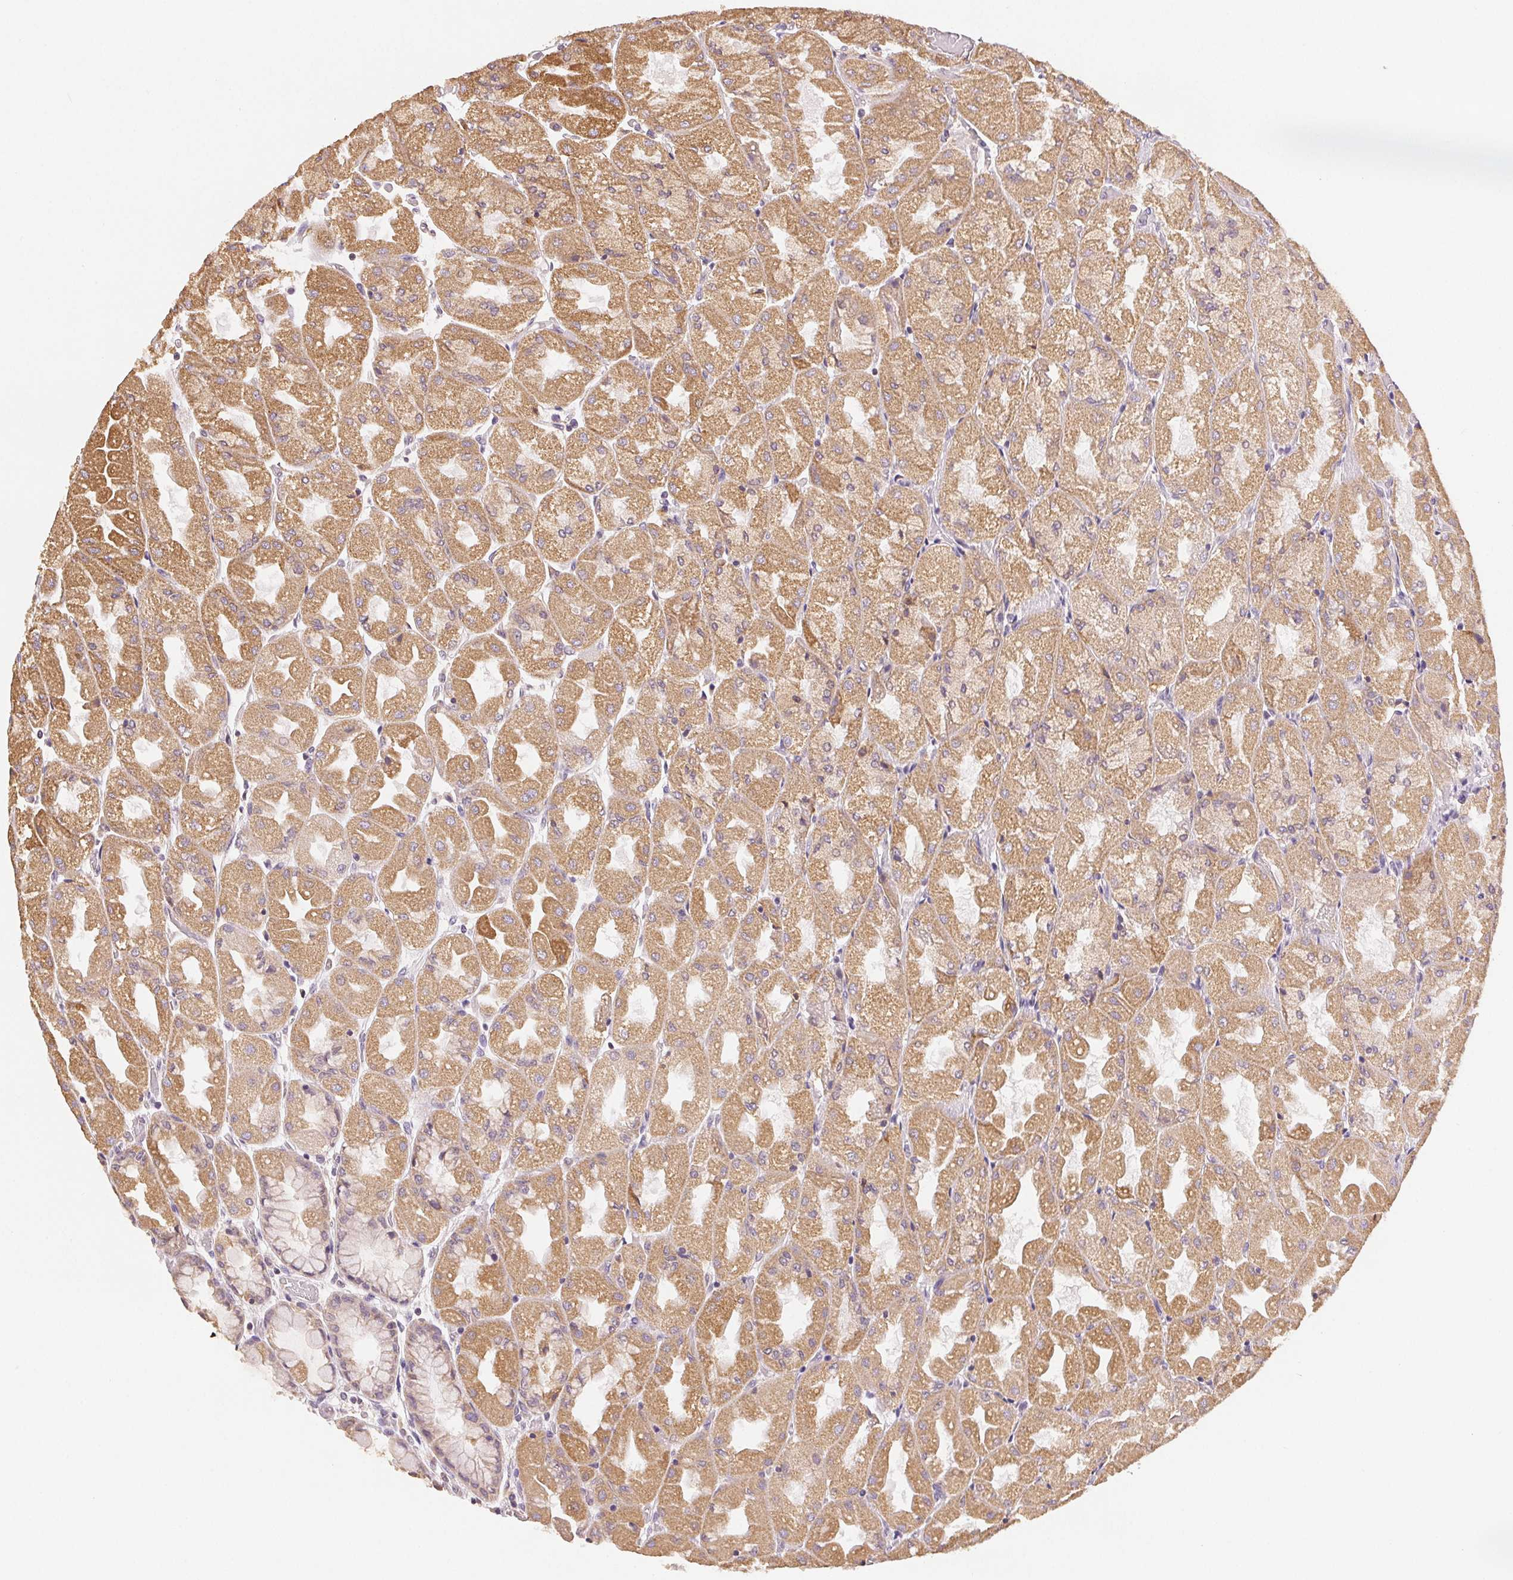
{"staining": {"intensity": "moderate", "quantity": ">75%", "location": "cytoplasmic/membranous"}, "tissue": "stomach", "cell_type": "Glandular cells", "image_type": "normal", "snomed": [{"axis": "morphology", "description": "Normal tissue, NOS"}, {"axis": "topography", "description": "Stomach"}], "caption": "Brown immunohistochemical staining in unremarkable stomach shows moderate cytoplasmic/membranous staining in approximately >75% of glandular cells. (DAB (3,3'-diaminobenzidine) IHC with brightfield microscopy, high magnification).", "gene": "SEZ6L2", "patient": {"sex": "female", "age": 61}}